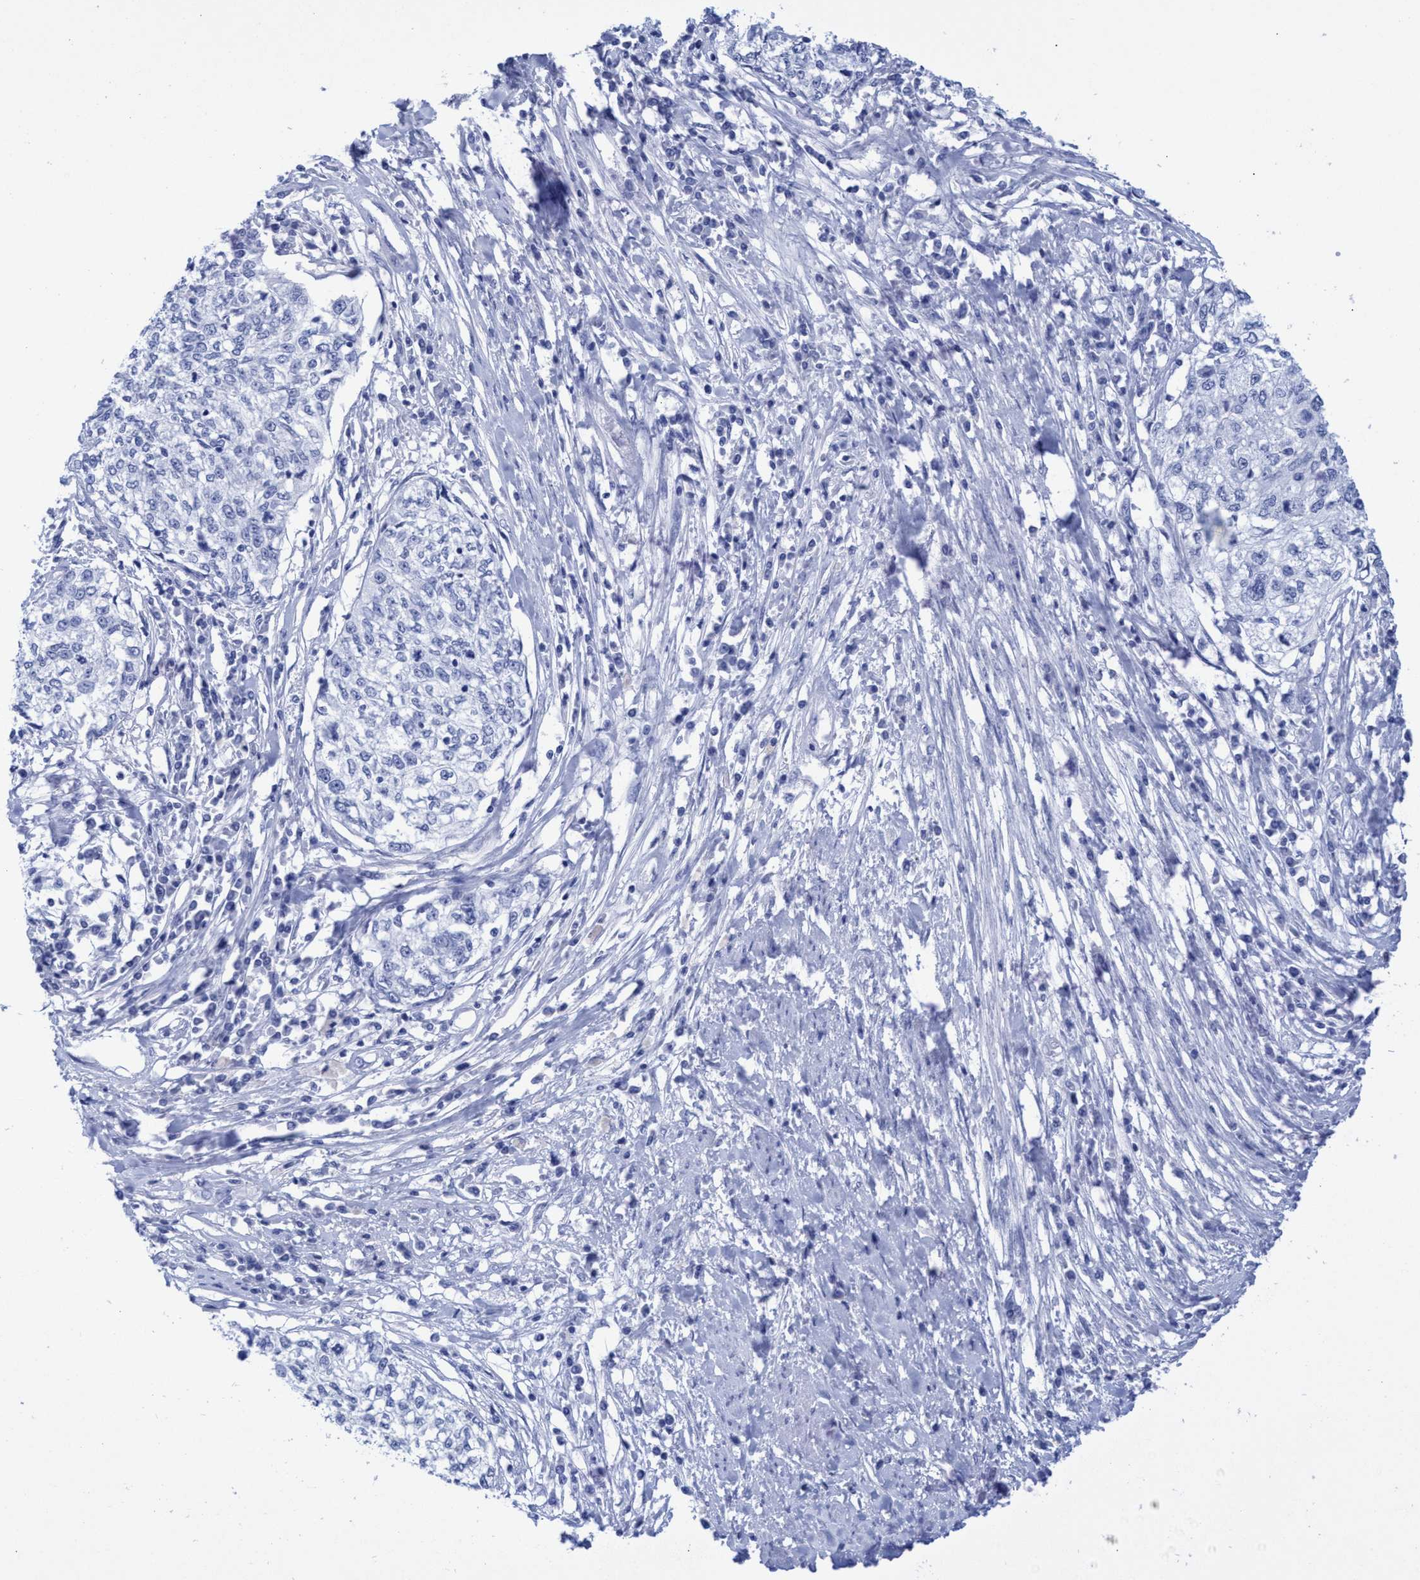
{"staining": {"intensity": "negative", "quantity": "none", "location": "none"}, "tissue": "cervical cancer", "cell_type": "Tumor cells", "image_type": "cancer", "snomed": [{"axis": "morphology", "description": "Squamous cell carcinoma, NOS"}, {"axis": "topography", "description": "Cervix"}], "caption": "Immunohistochemistry micrograph of cervical squamous cell carcinoma stained for a protein (brown), which demonstrates no positivity in tumor cells.", "gene": "INSL6", "patient": {"sex": "female", "age": 57}}